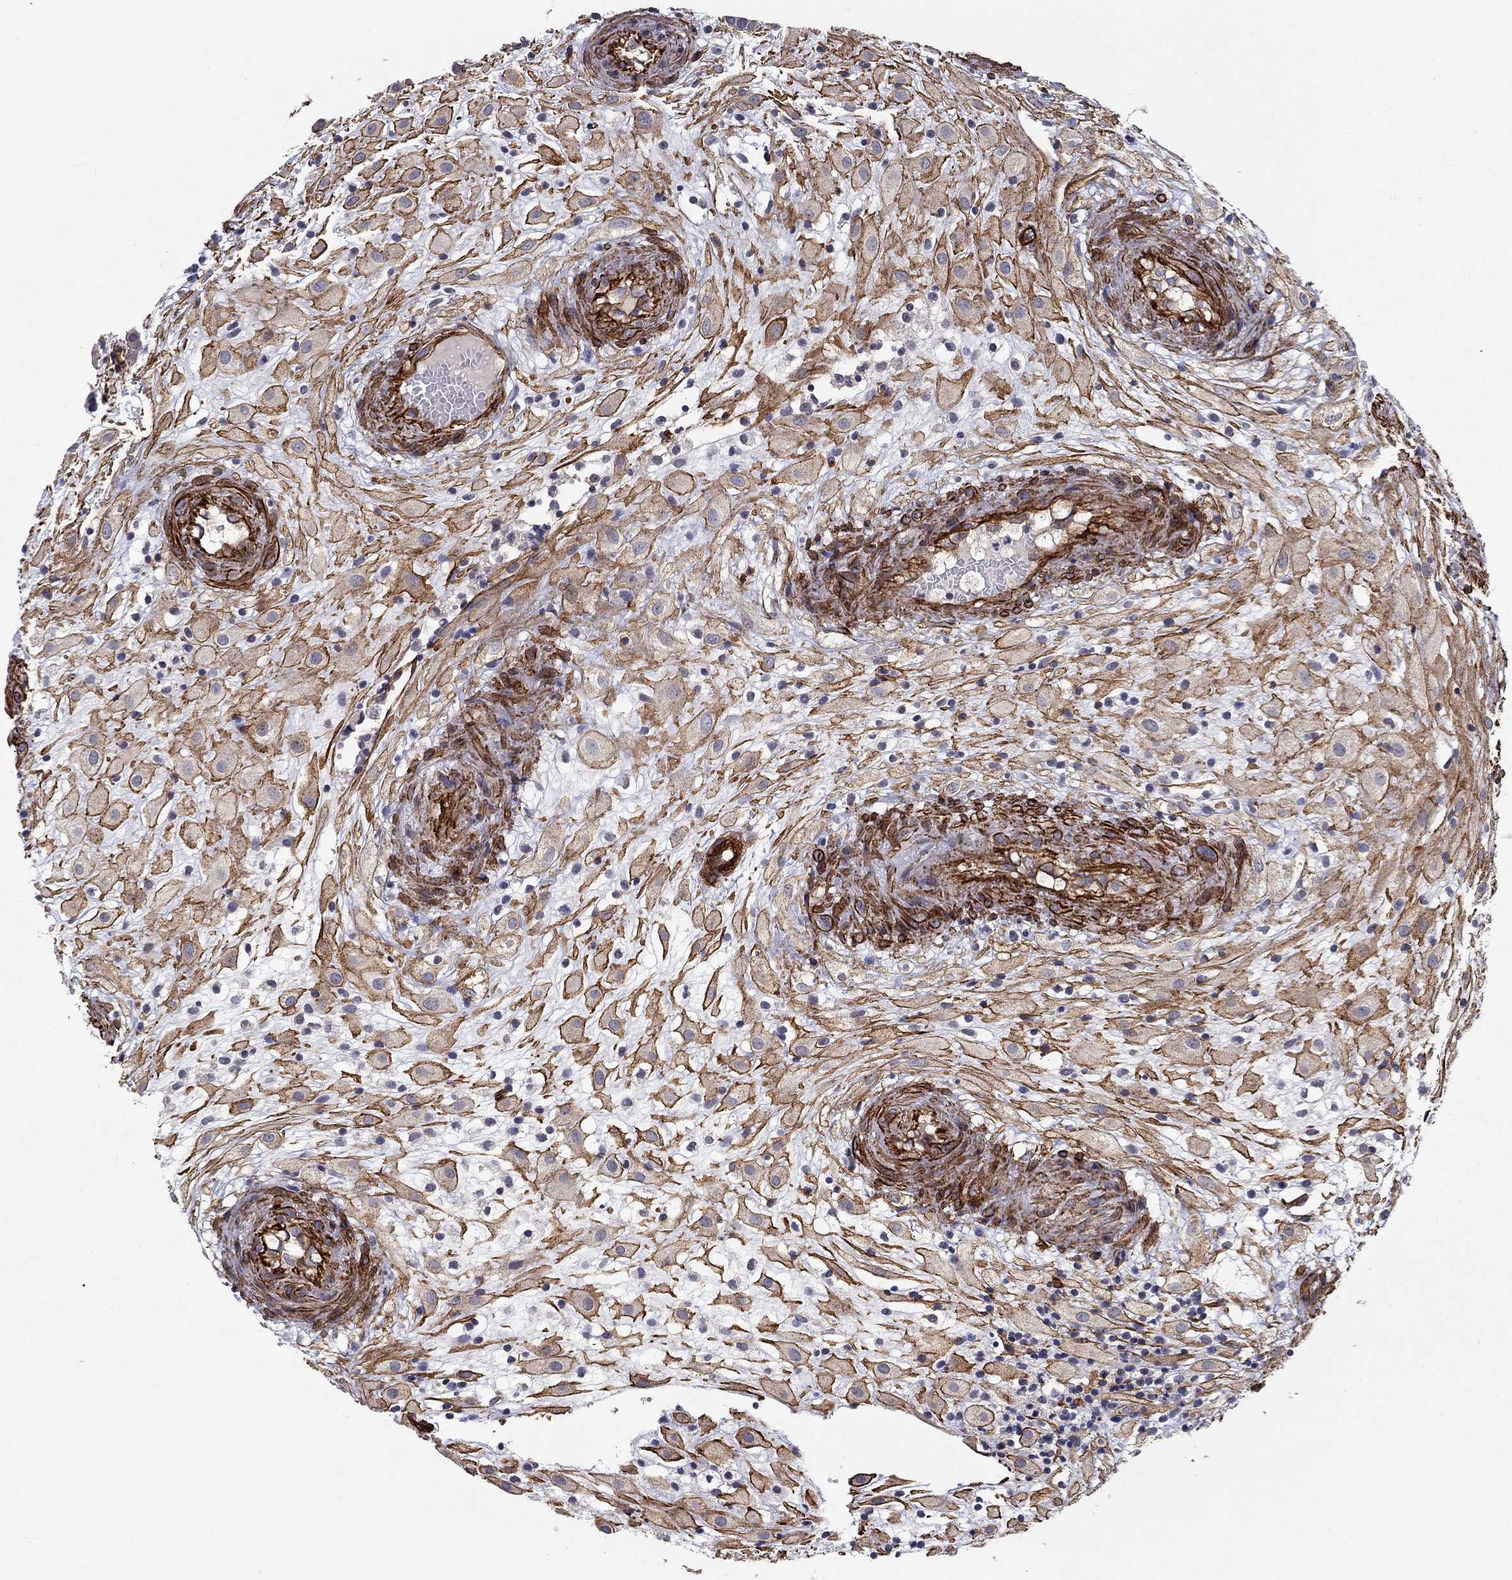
{"staining": {"intensity": "strong", "quantity": "25%-75%", "location": "cytoplasmic/membranous"}, "tissue": "placenta", "cell_type": "Decidual cells", "image_type": "normal", "snomed": [{"axis": "morphology", "description": "Normal tissue, NOS"}, {"axis": "topography", "description": "Placenta"}], "caption": "Brown immunohistochemical staining in unremarkable human placenta displays strong cytoplasmic/membranous expression in about 25%-75% of decidual cells. (Brightfield microscopy of DAB IHC at high magnification).", "gene": "SYNC", "patient": {"sex": "female", "age": 24}}